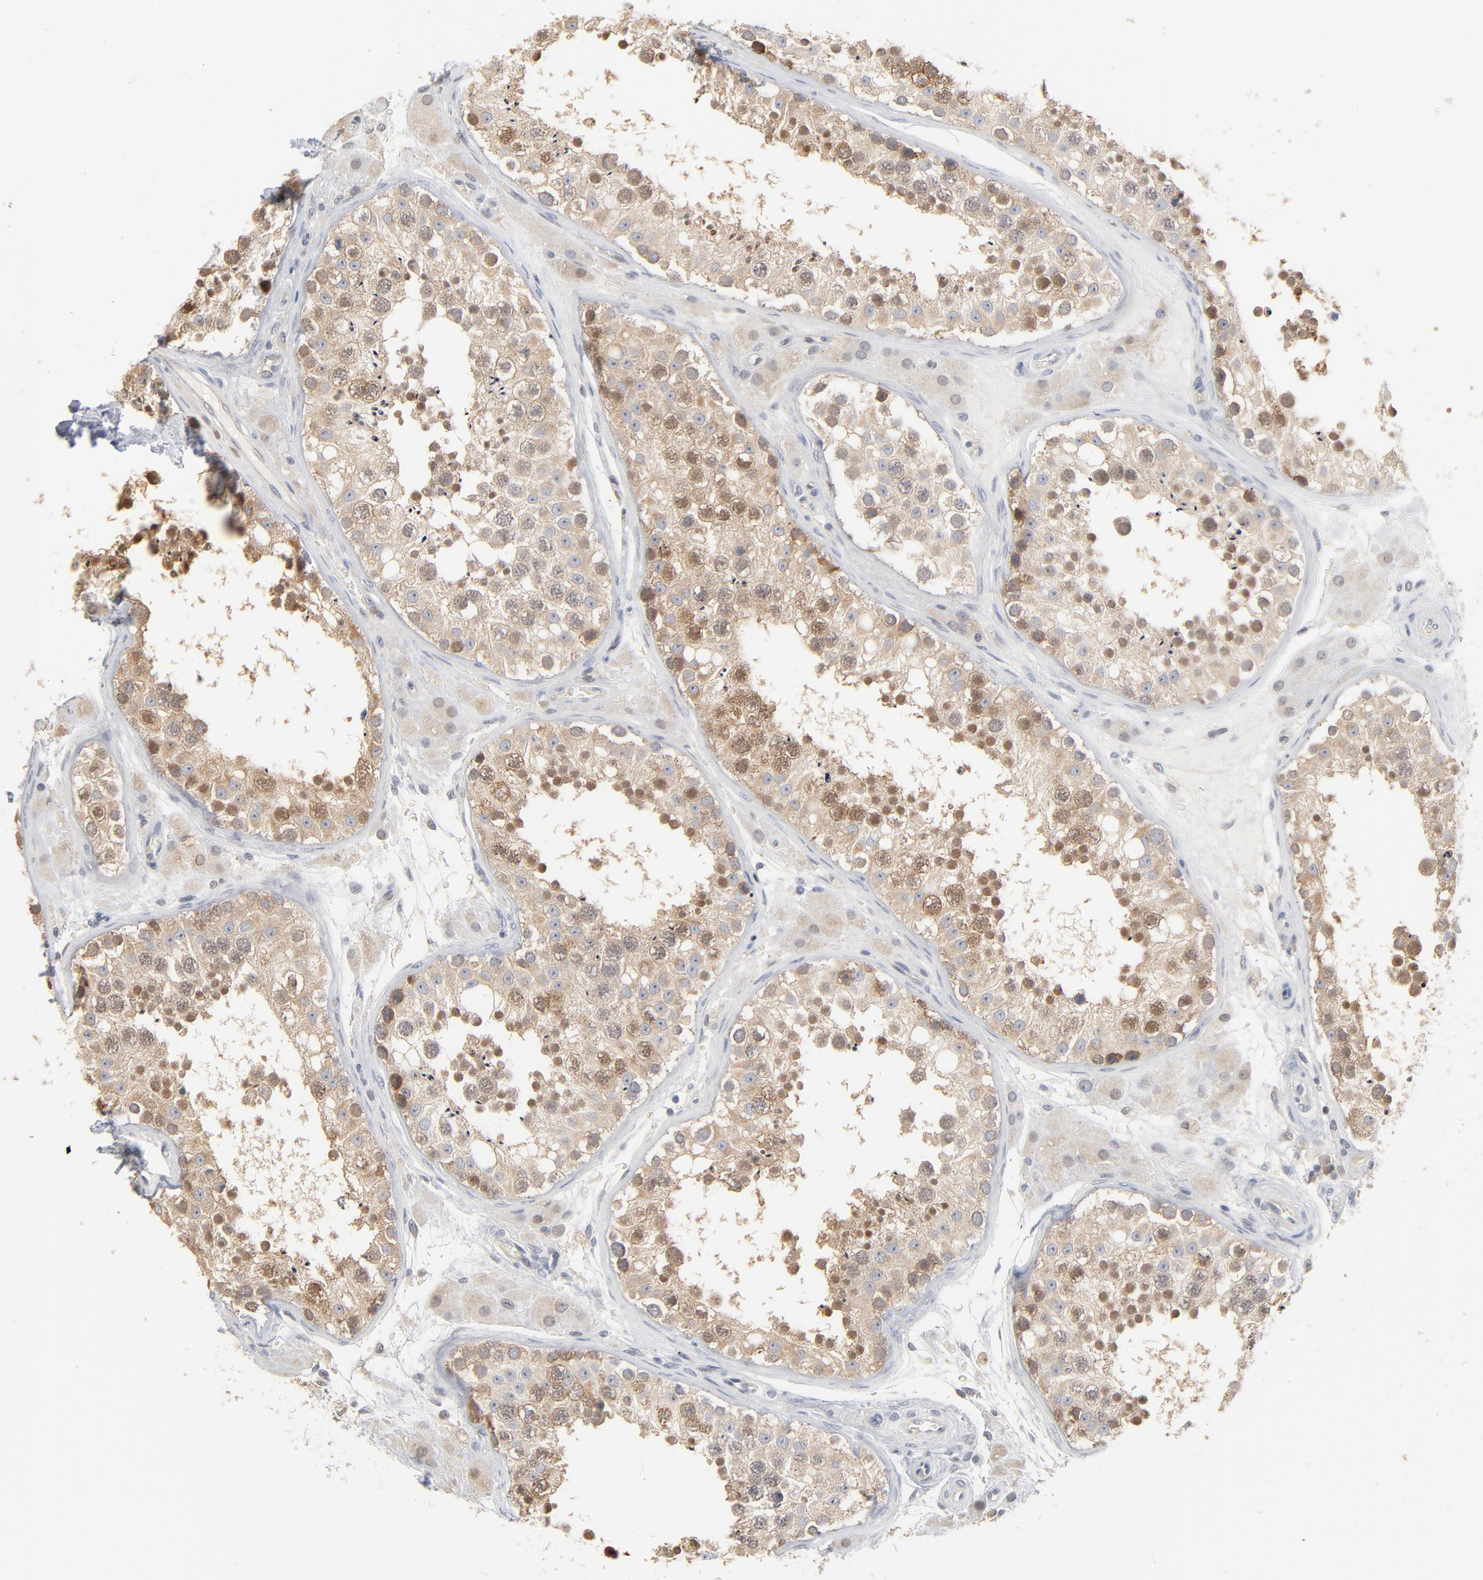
{"staining": {"intensity": "moderate", "quantity": ">75%", "location": "cytoplasmic/membranous,nuclear"}, "tissue": "testis", "cell_type": "Cells in seminiferous ducts", "image_type": "normal", "snomed": [{"axis": "morphology", "description": "Normal tissue, NOS"}, {"axis": "topography", "description": "Testis"}], "caption": "Immunohistochemistry (IHC) photomicrograph of benign testis stained for a protein (brown), which displays medium levels of moderate cytoplasmic/membranous,nuclear positivity in approximately >75% of cells in seminiferous ducts.", "gene": "EPCAM", "patient": {"sex": "male", "age": 26}}